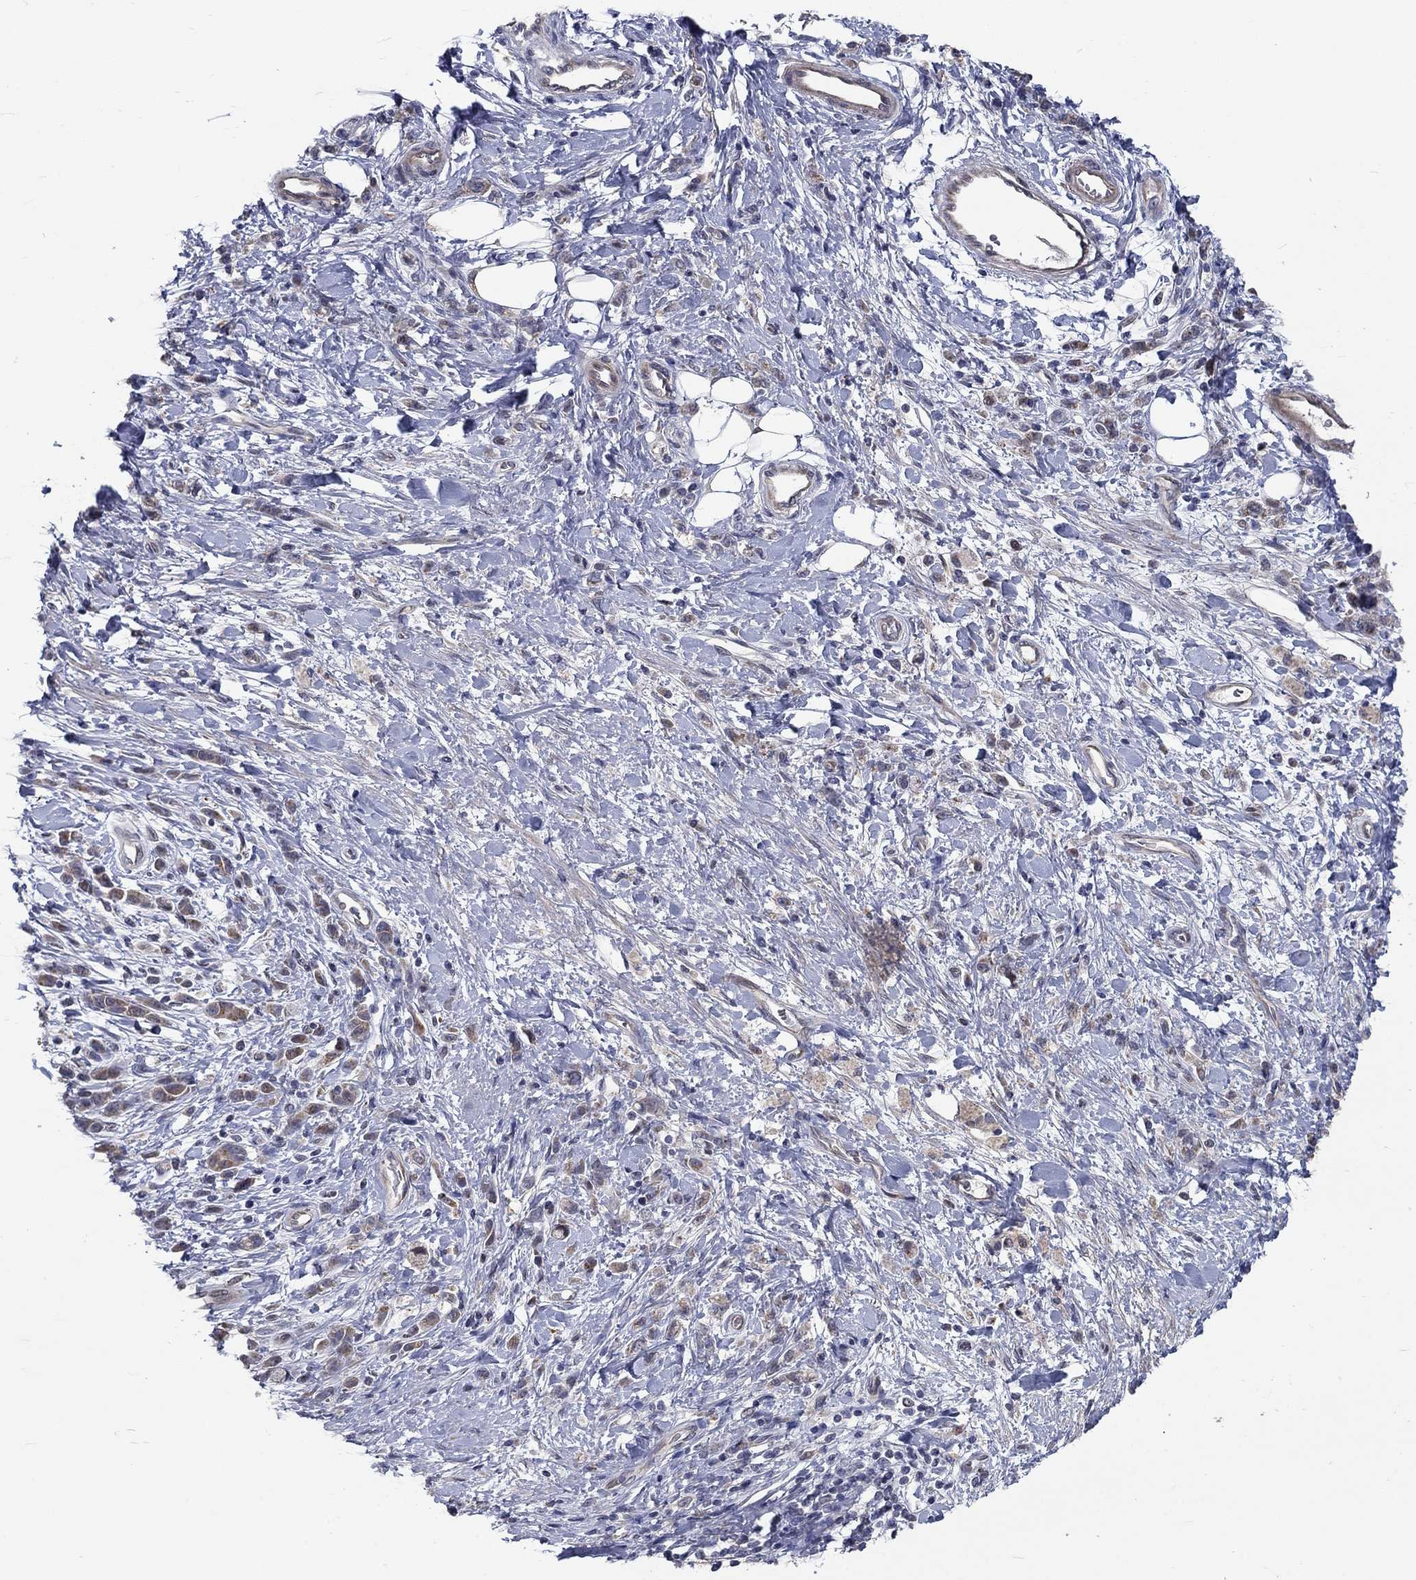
{"staining": {"intensity": "moderate", "quantity": "<25%", "location": "cytoplasmic/membranous"}, "tissue": "stomach cancer", "cell_type": "Tumor cells", "image_type": "cancer", "snomed": [{"axis": "morphology", "description": "Adenocarcinoma, NOS"}, {"axis": "topography", "description": "Stomach"}], "caption": "Stomach adenocarcinoma stained with DAB (3,3'-diaminobenzidine) immunohistochemistry demonstrates low levels of moderate cytoplasmic/membranous positivity in about <25% of tumor cells. The protein is stained brown, and the nuclei are stained in blue (DAB IHC with brightfield microscopy, high magnification).", "gene": "FAM3B", "patient": {"sex": "male", "age": 77}}